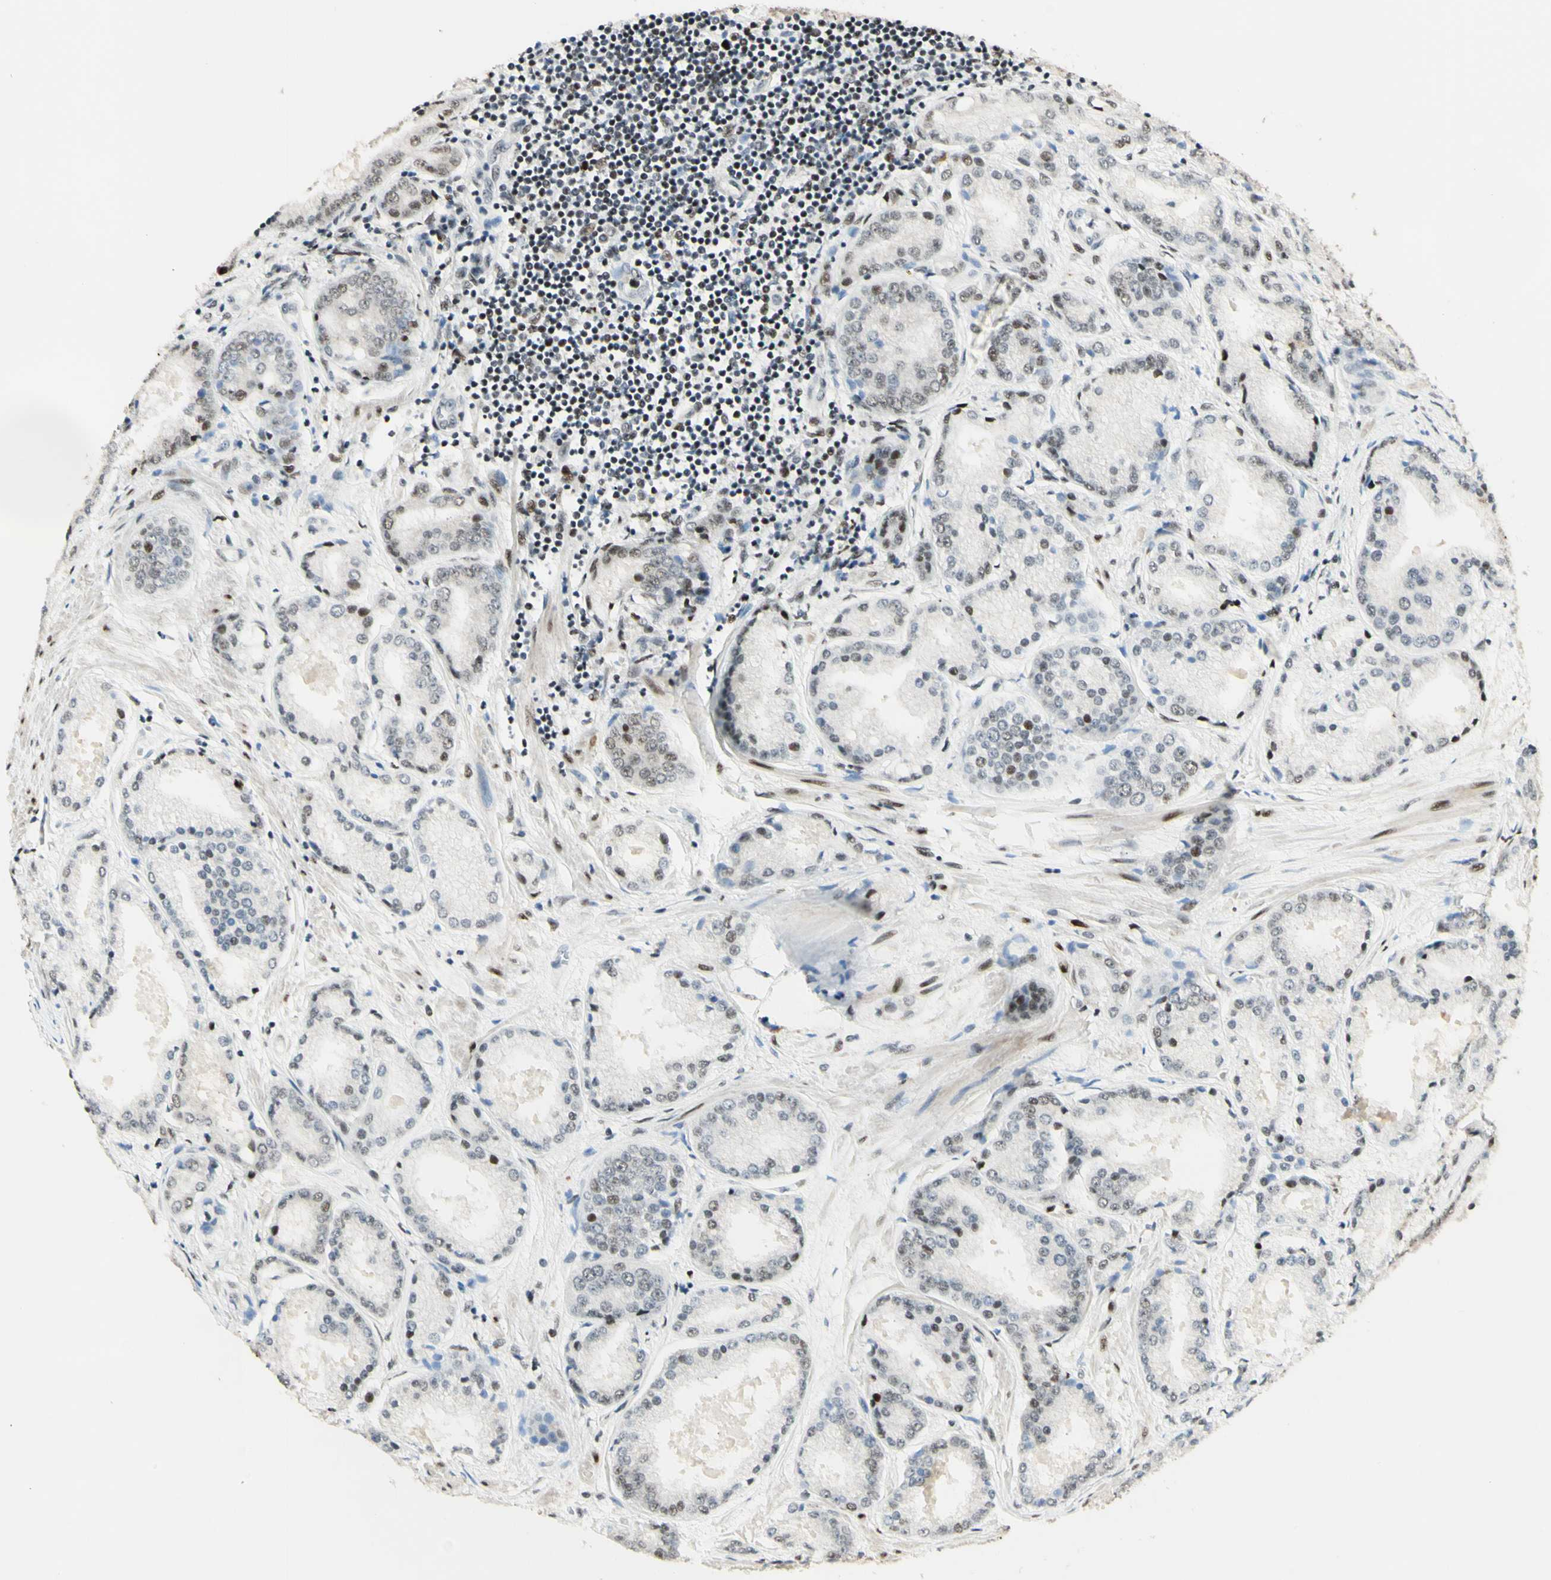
{"staining": {"intensity": "moderate", "quantity": "<25%", "location": "nuclear"}, "tissue": "prostate cancer", "cell_type": "Tumor cells", "image_type": "cancer", "snomed": [{"axis": "morphology", "description": "Adenocarcinoma, High grade"}, {"axis": "topography", "description": "Prostate"}], "caption": "Immunohistochemistry (IHC) (DAB (3,3'-diaminobenzidine)) staining of human prostate cancer displays moderate nuclear protein expression in about <25% of tumor cells.", "gene": "DHX9", "patient": {"sex": "male", "age": 59}}